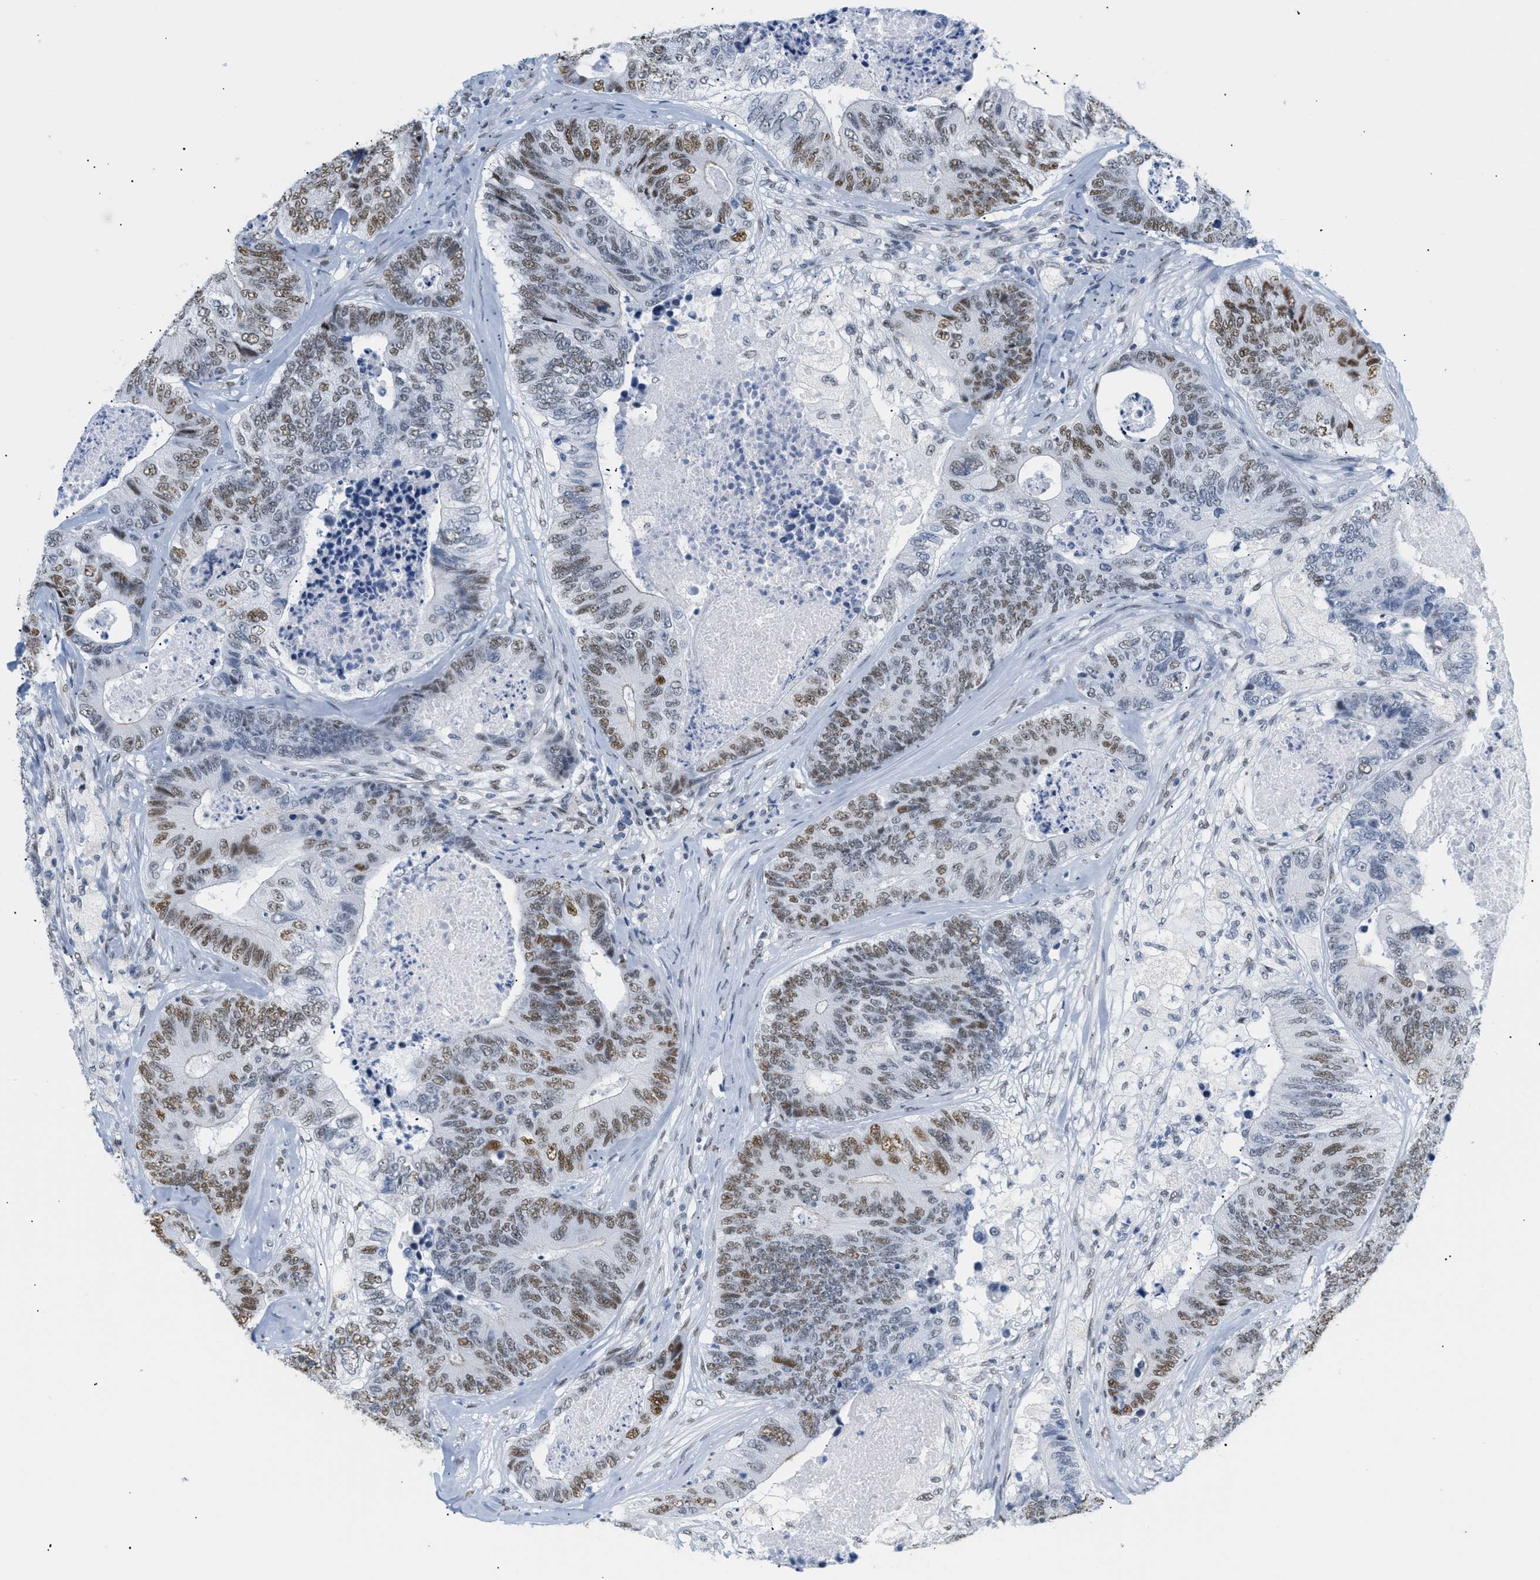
{"staining": {"intensity": "moderate", "quantity": "25%-75%", "location": "nuclear"}, "tissue": "colorectal cancer", "cell_type": "Tumor cells", "image_type": "cancer", "snomed": [{"axis": "morphology", "description": "Adenocarcinoma, NOS"}, {"axis": "topography", "description": "Colon"}], "caption": "Immunohistochemistry image of colorectal adenocarcinoma stained for a protein (brown), which displays medium levels of moderate nuclear positivity in approximately 25%-75% of tumor cells.", "gene": "ELN", "patient": {"sex": "female", "age": 67}}